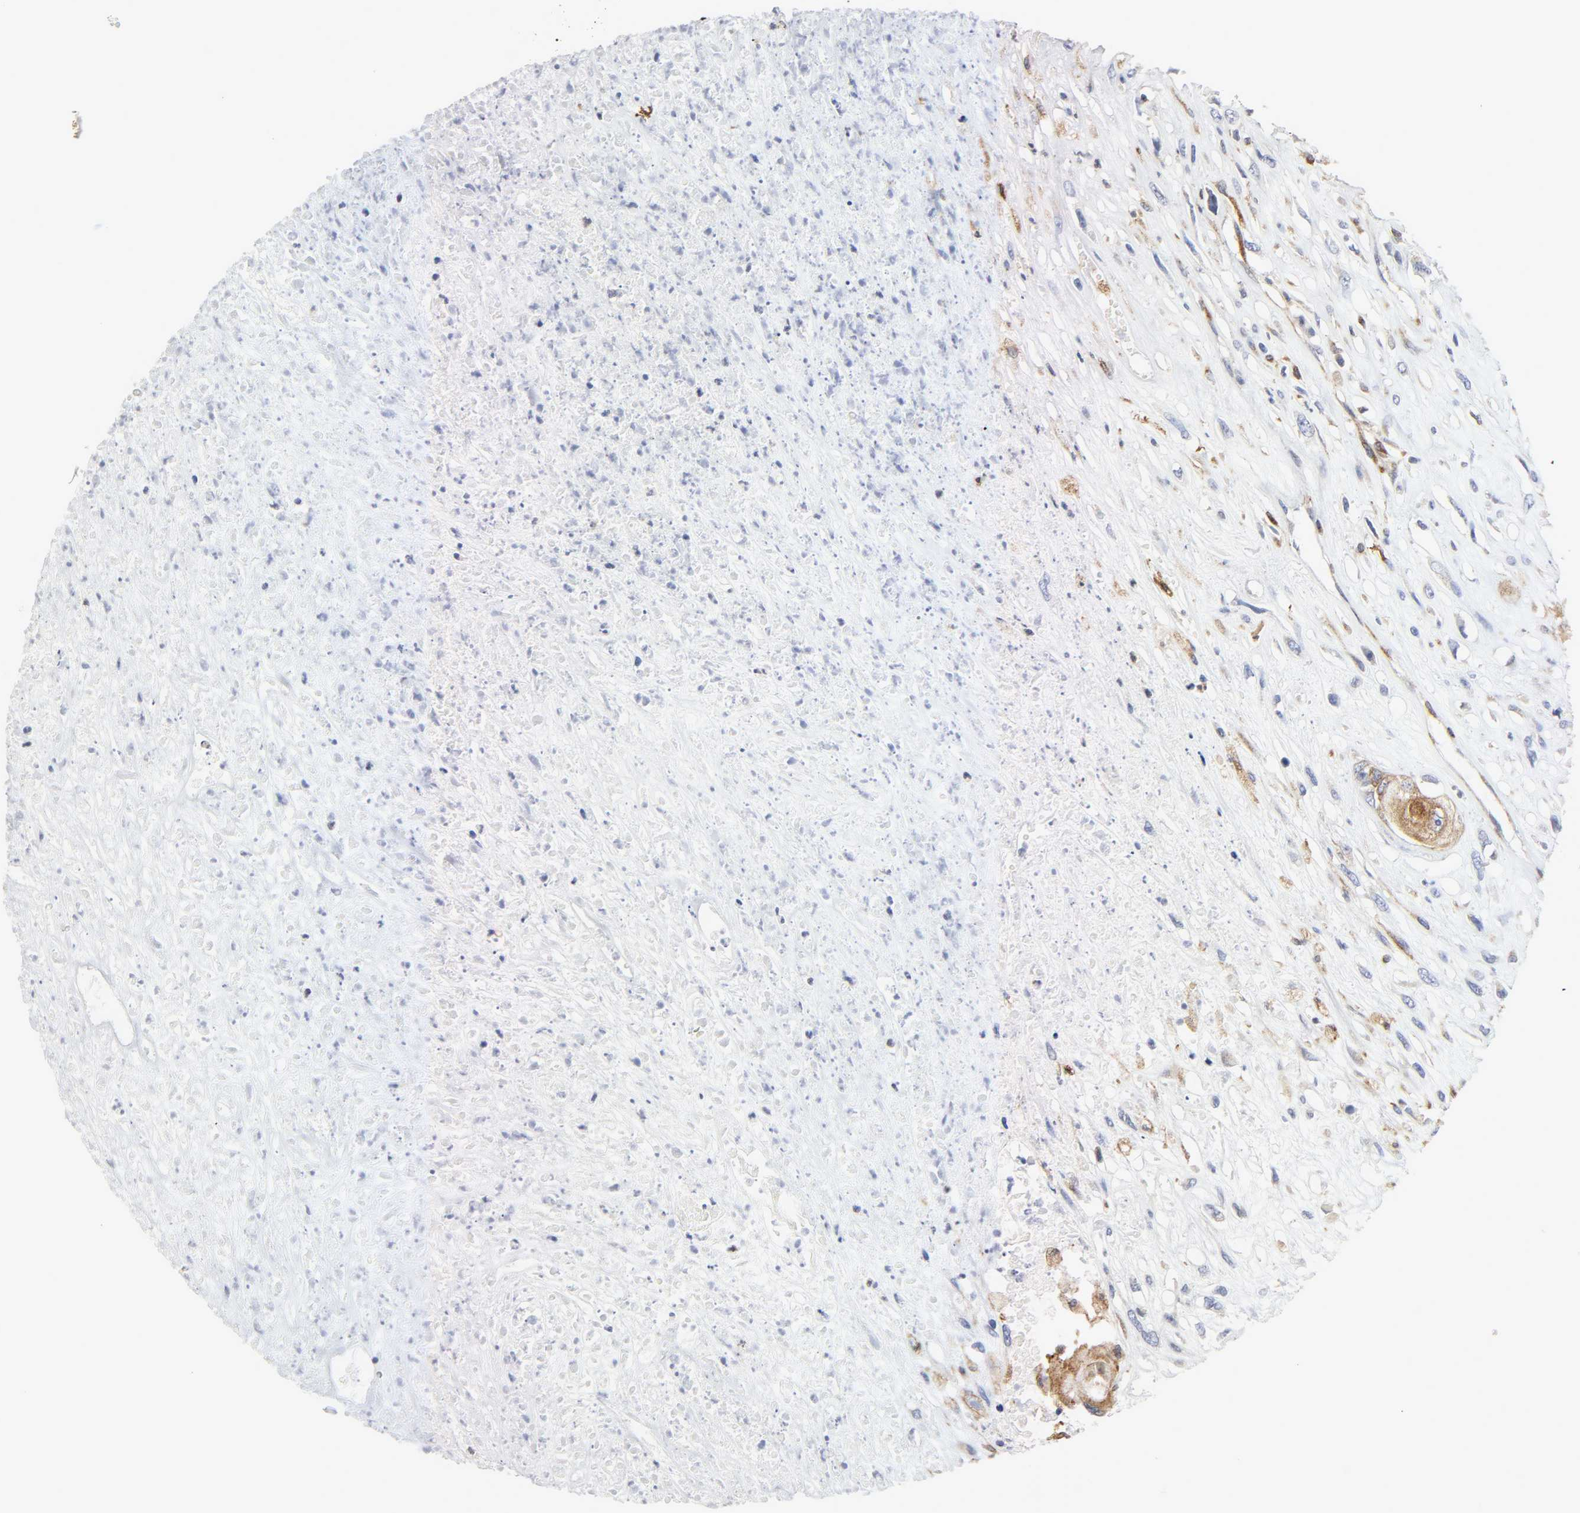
{"staining": {"intensity": "strong", "quantity": "25%-75%", "location": "cytoplasmic/membranous"}, "tissue": "head and neck cancer", "cell_type": "Tumor cells", "image_type": "cancer", "snomed": [{"axis": "morphology", "description": "Necrosis, NOS"}, {"axis": "morphology", "description": "Neoplasm, malignant, NOS"}, {"axis": "topography", "description": "Salivary gland"}, {"axis": "topography", "description": "Head-Neck"}], "caption": "DAB (3,3'-diaminobenzidine) immunohistochemical staining of human head and neck neoplasm (malignant) displays strong cytoplasmic/membranous protein staining in about 25%-75% of tumor cells.", "gene": "POR", "patient": {"sex": "male", "age": 43}}